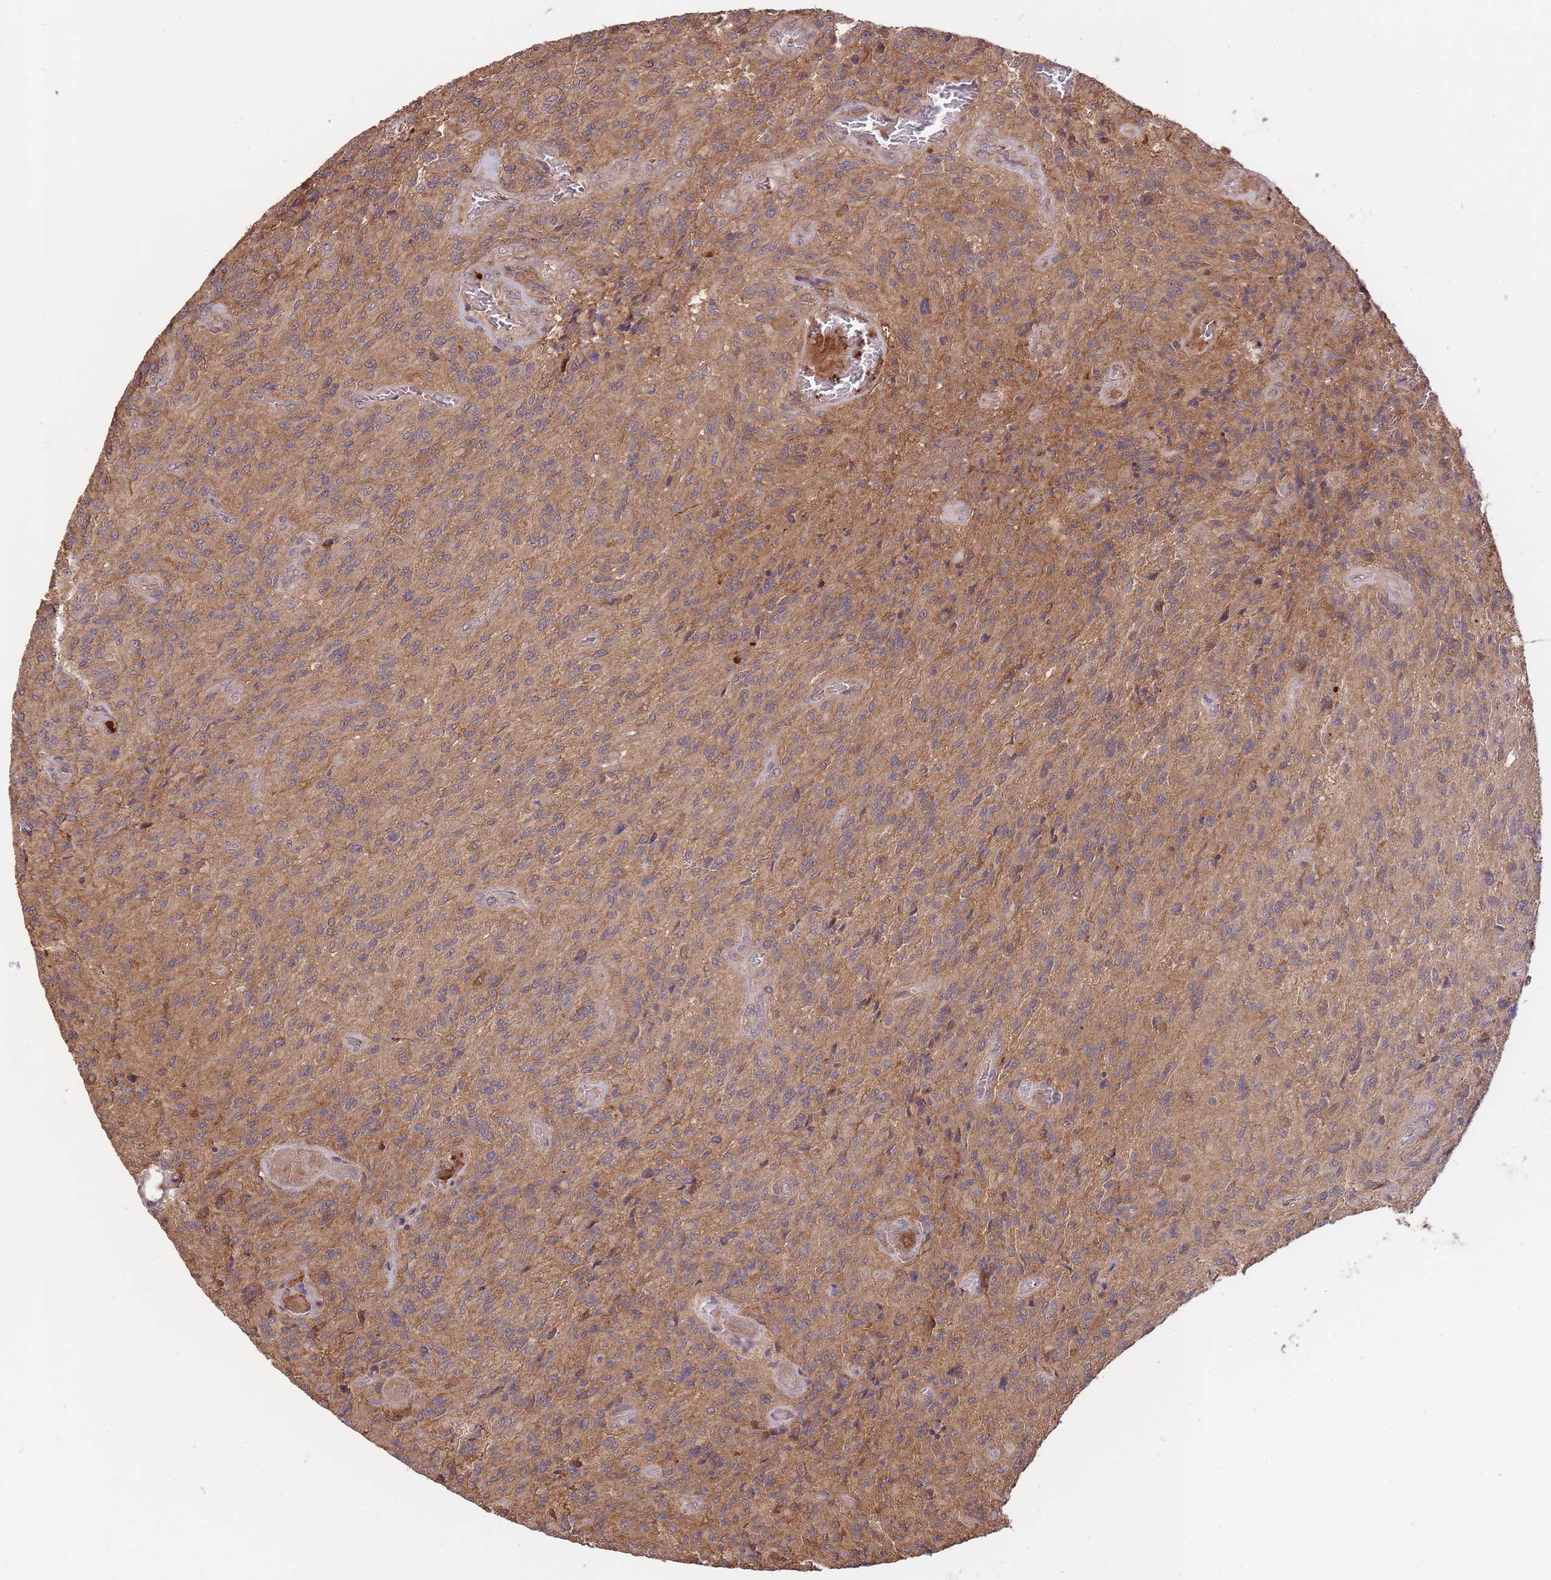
{"staining": {"intensity": "weak", "quantity": "25%-75%", "location": "cytoplasmic/membranous"}, "tissue": "glioma", "cell_type": "Tumor cells", "image_type": "cancer", "snomed": [{"axis": "morphology", "description": "Normal tissue, NOS"}, {"axis": "morphology", "description": "Glioma, malignant, High grade"}, {"axis": "topography", "description": "Cerebral cortex"}], "caption": "Glioma tissue reveals weak cytoplasmic/membranous staining in approximately 25%-75% of tumor cells, visualized by immunohistochemistry.", "gene": "ZNF304", "patient": {"sex": "male", "age": 56}}